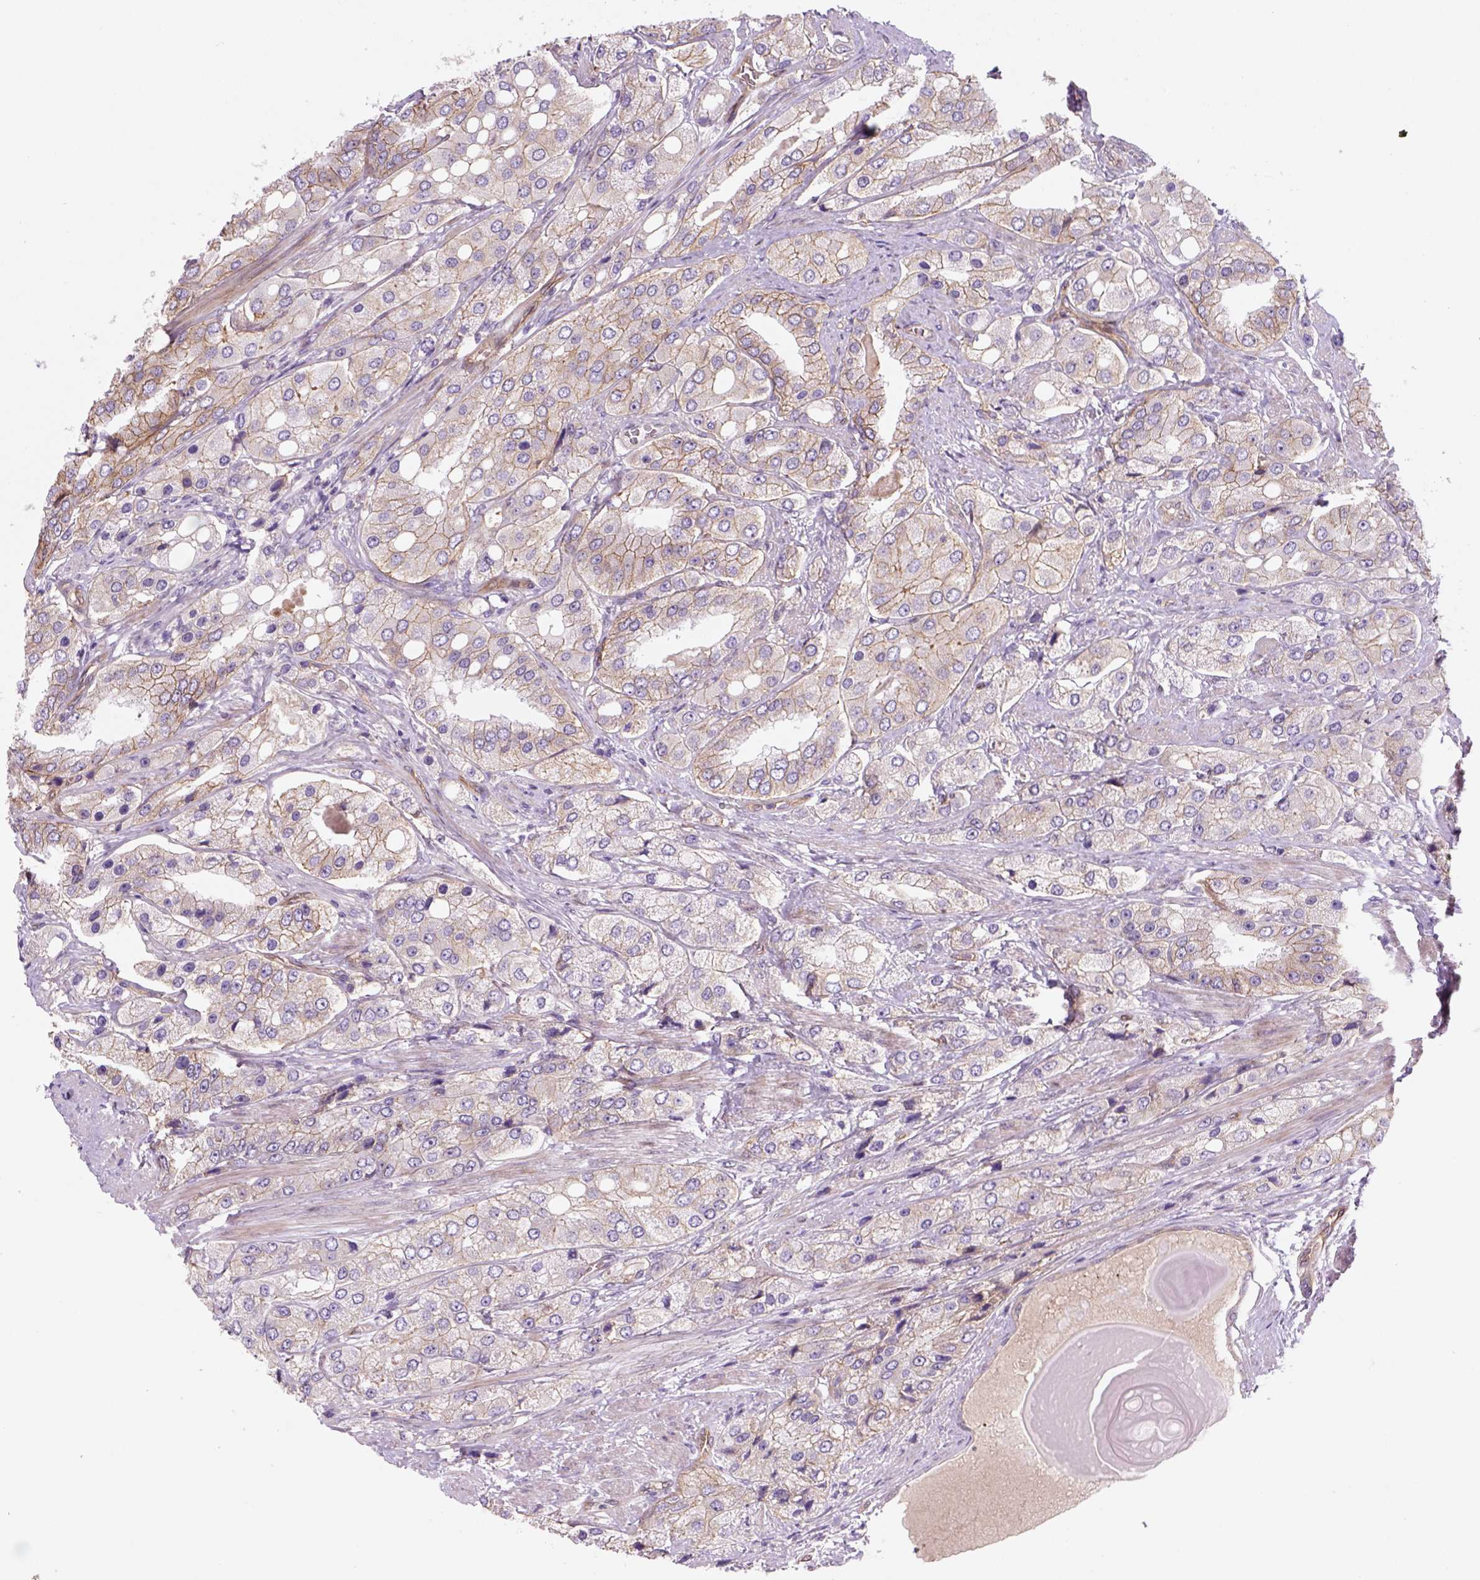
{"staining": {"intensity": "strong", "quantity": "<25%", "location": "cytoplasmic/membranous"}, "tissue": "prostate cancer", "cell_type": "Tumor cells", "image_type": "cancer", "snomed": [{"axis": "morphology", "description": "Adenocarcinoma, Low grade"}, {"axis": "topography", "description": "Prostate"}], "caption": "This is a photomicrograph of IHC staining of prostate low-grade adenocarcinoma, which shows strong staining in the cytoplasmic/membranous of tumor cells.", "gene": "VSTM5", "patient": {"sex": "male", "age": 69}}